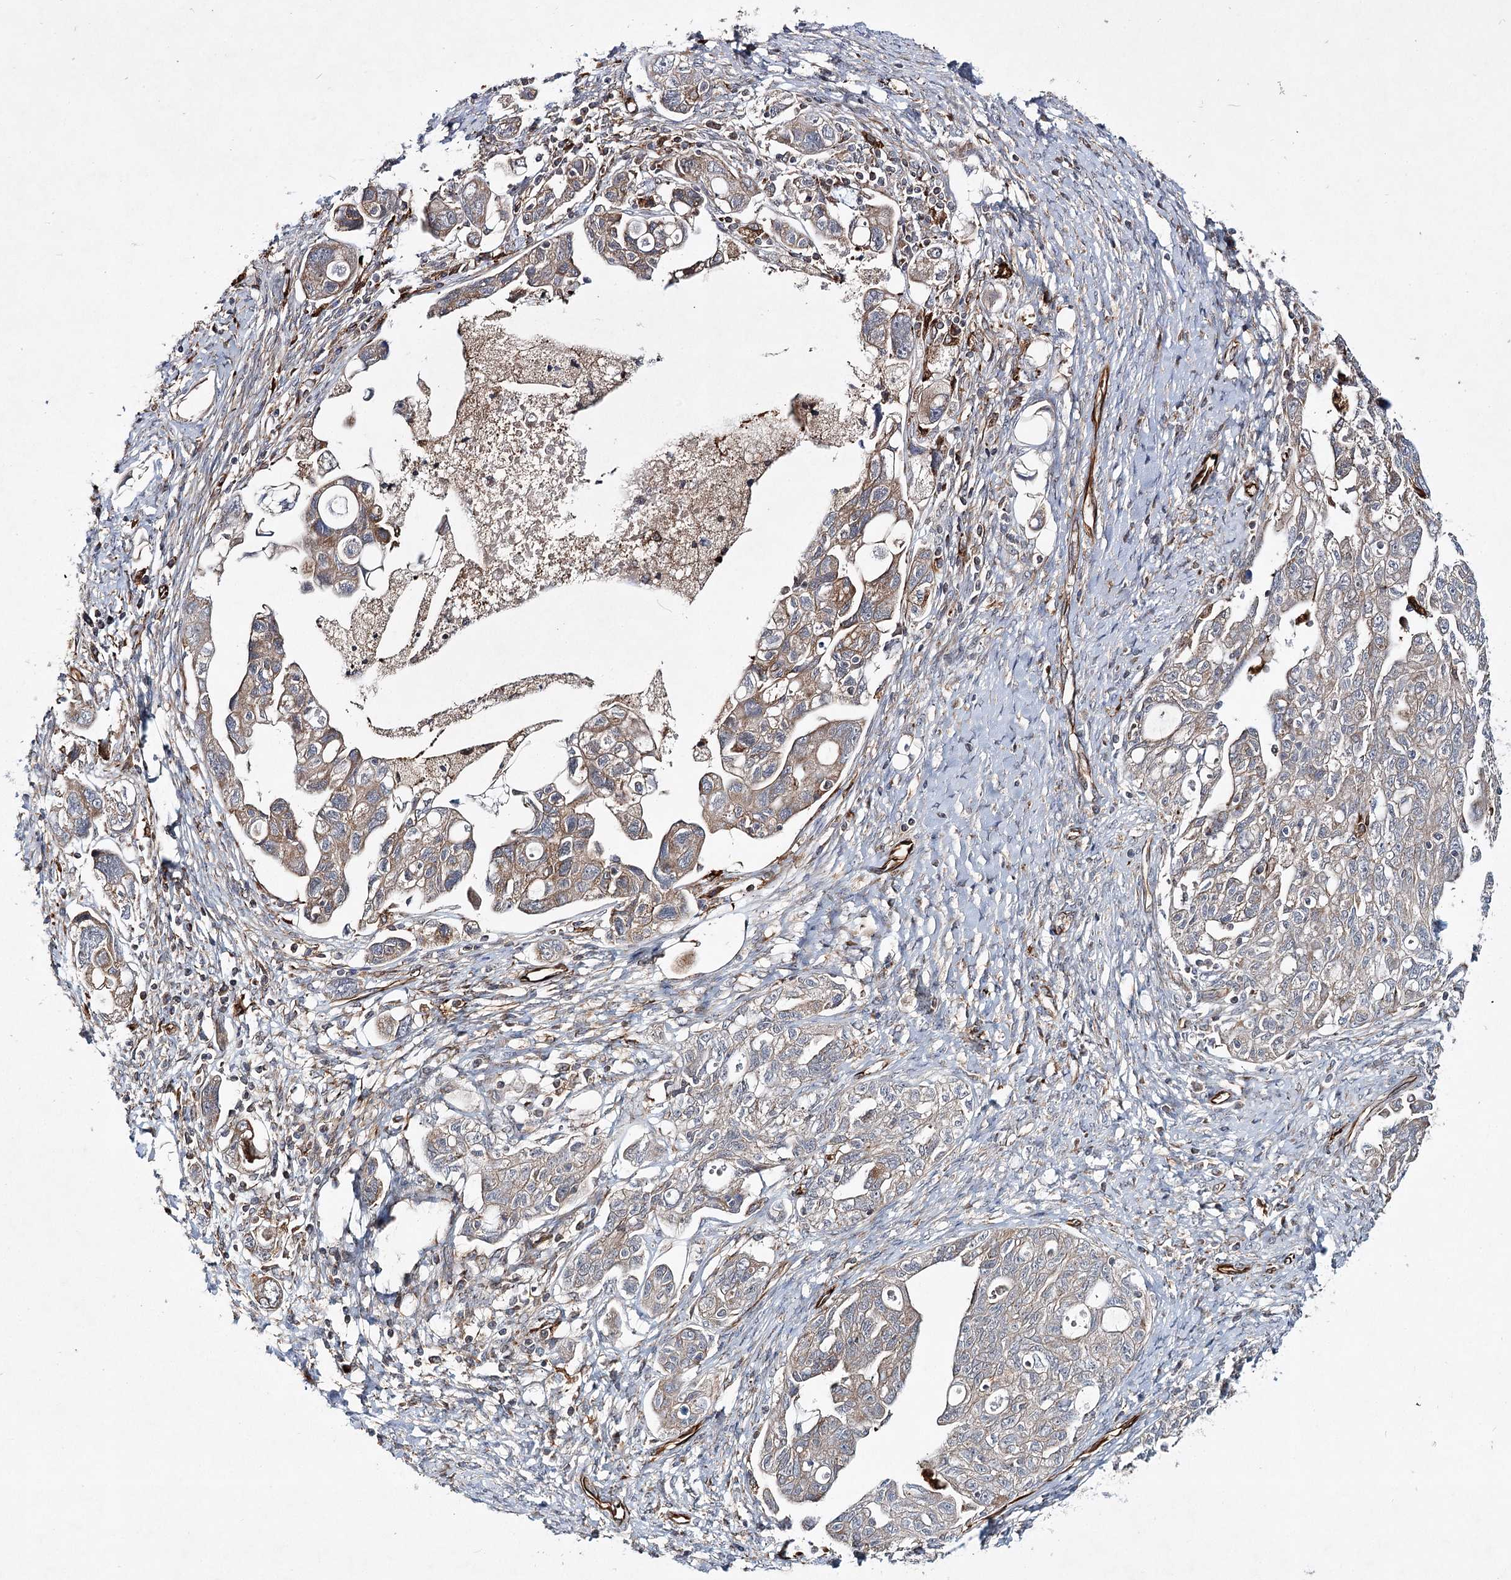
{"staining": {"intensity": "weak", "quantity": "25%-75%", "location": "cytoplasmic/membranous"}, "tissue": "ovarian cancer", "cell_type": "Tumor cells", "image_type": "cancer", "snomed": [{"axis": "morphology", "description": "Carcinoma, NOS"}, {"axis": "morphology", "description": "Cystadenocarcinoma, serous, NOS"}, {"axis": "topography", "description": "Ovary"}], "caption": "This histopathology image shows ovarian cancer (carcinoma) stained with IHC to label a protein in brown. The cytoplasmic/membranous of tumor cells show weak positivity for the protein. Nuclei are counter-stained blue.", "gene": "DPEP2", "patient": {"sex": "female", "age": 69}}